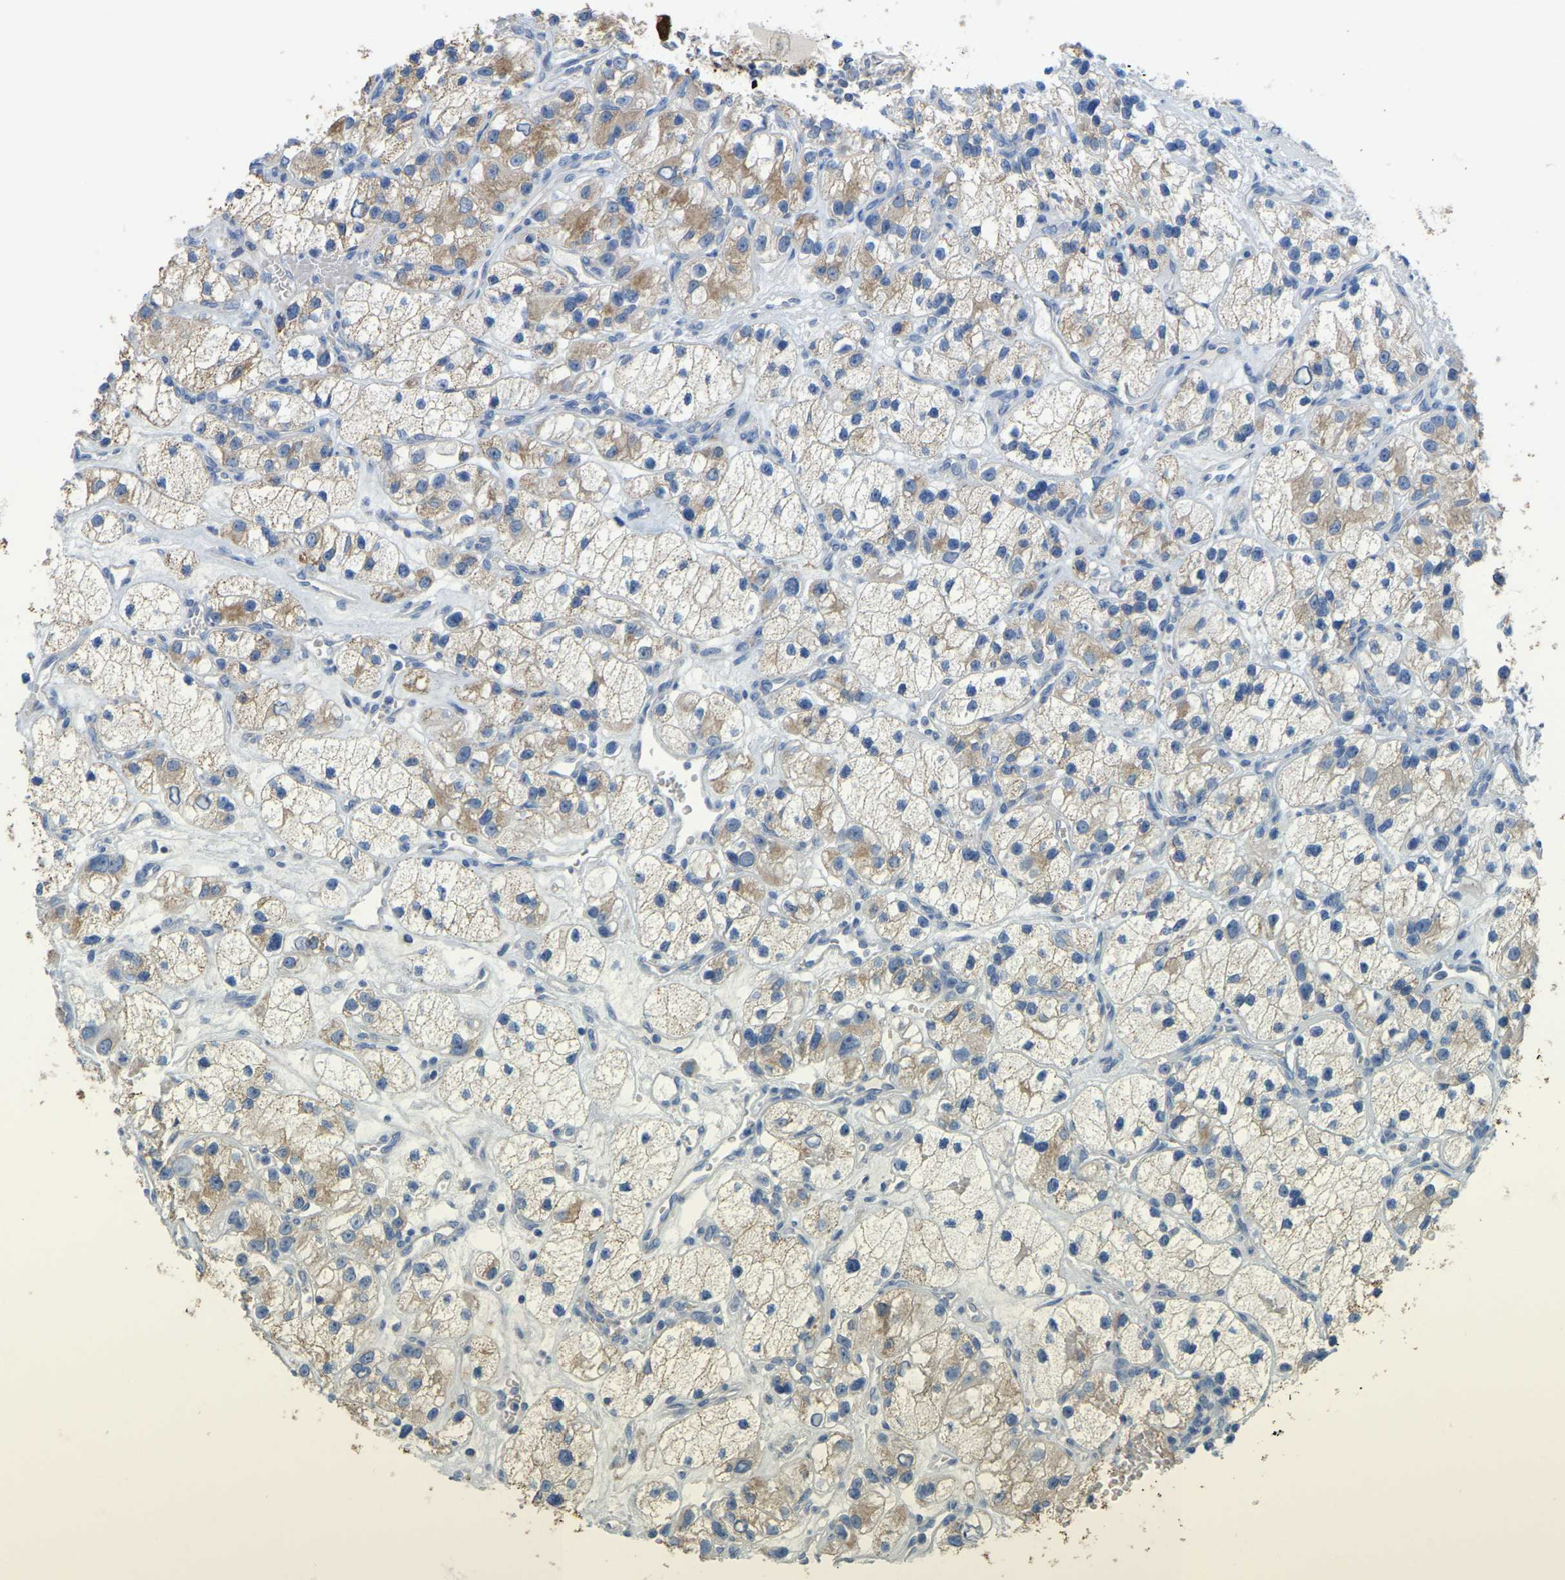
{"staining": {"intensity": "moderate", "quantity": "25%-75%", "location": "cytoplasmic/membranous"}, "tissue": "renal cancer", "cell_type": "Tumor cells", "image_type": "cancer", "snomed": [{"axis": "morphology", "description": "Adenocarcinoma, NOS"}, {"axis": "topography", "description": "Kidney"}], "caption": "Adenocarcinoma (renal) stained with a brown dye exhibits moderate cytoplasmic/membranous positive expression in about 25%-75% of tumor cells.", "gene": "SERPINB5", "patient": {"sex": "female", "age": 57}}